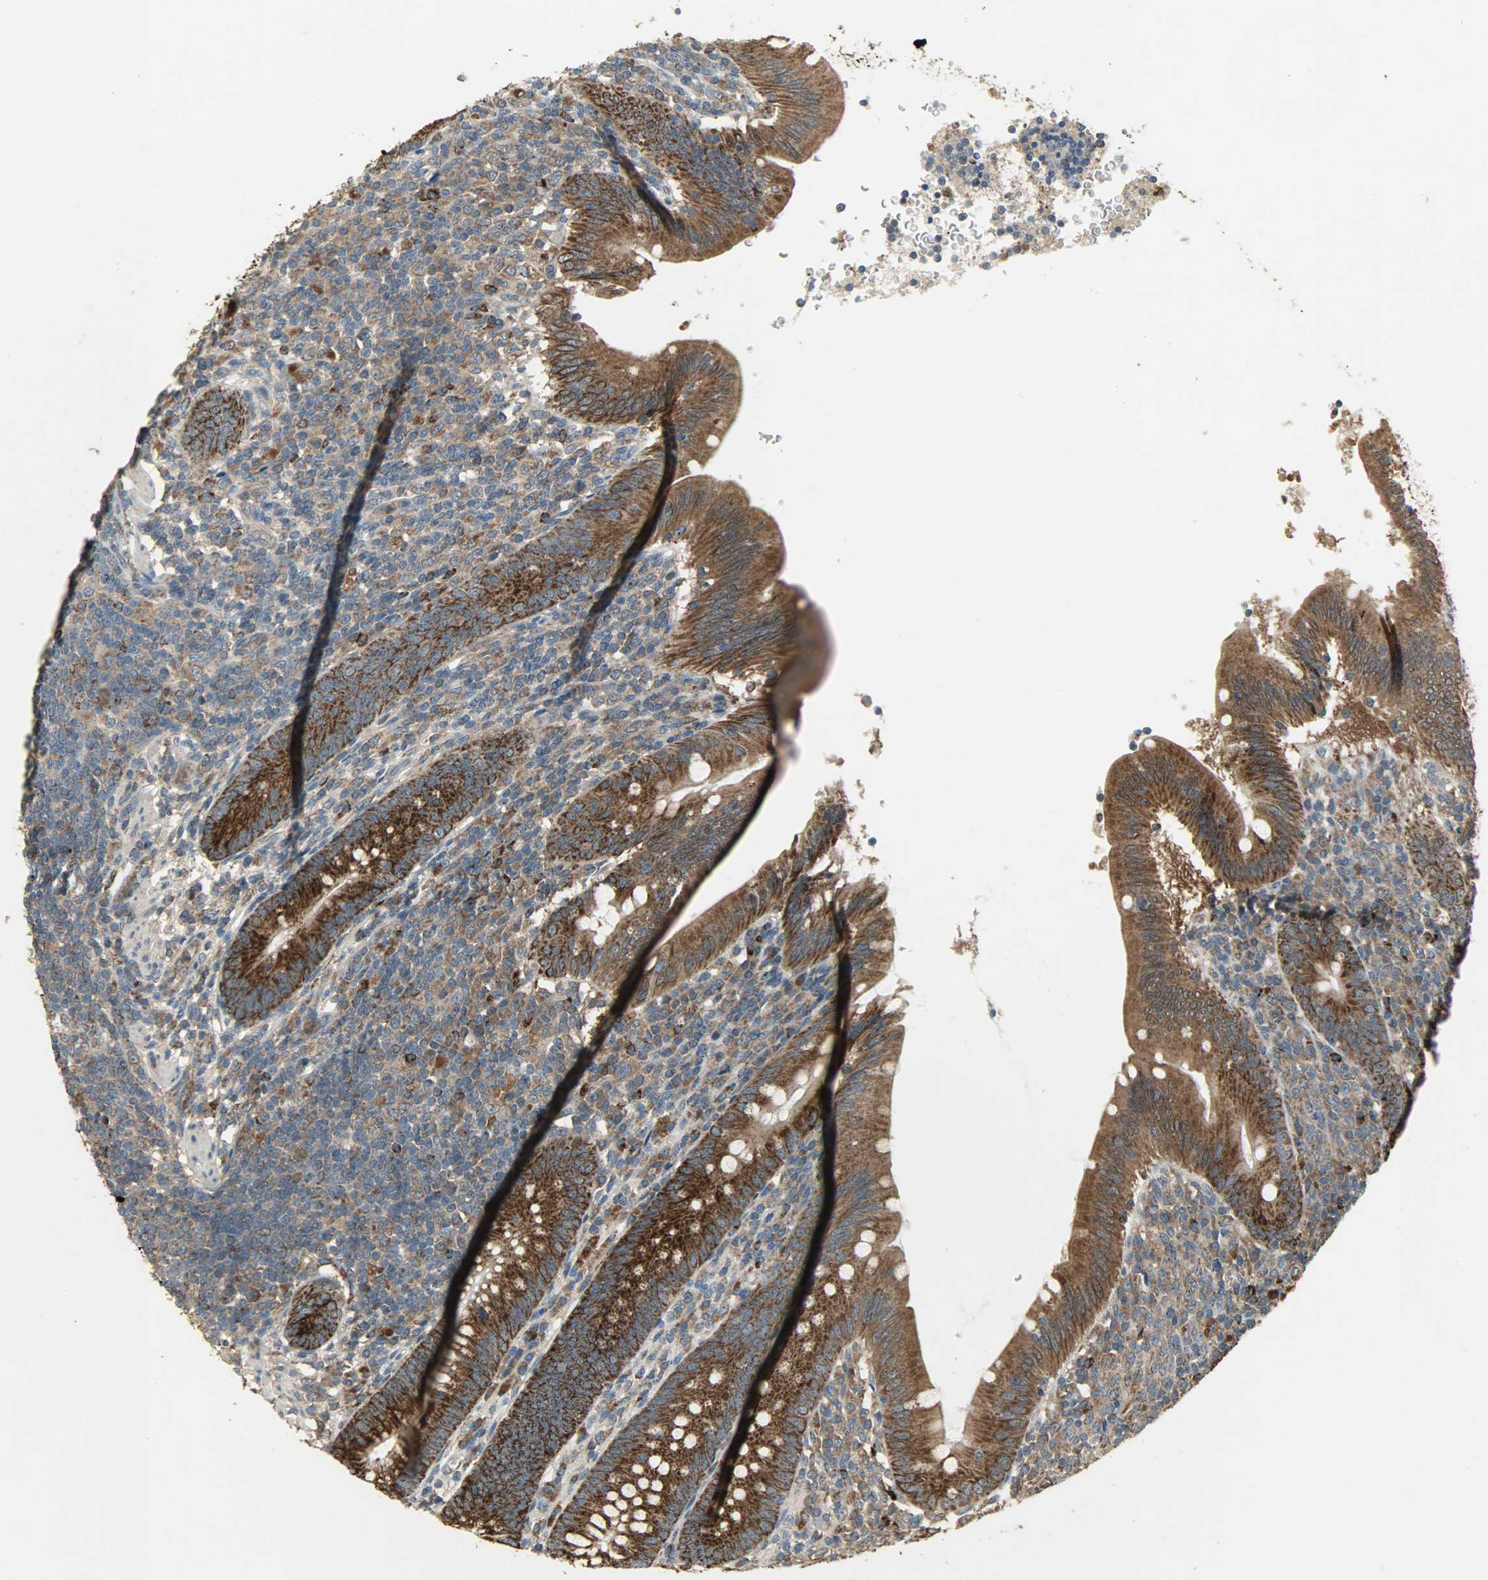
{"staining": {"intensity": "strong", "quantity": ">75%", "location": "cytoplasmic/membranous"}, "tissue": "appendix", "cell_type": "Glandular cells", "image_type": "normal", "snomed": [{"axis": "morphology", "description": "Normal tissue, NOS"}, {"axis": "morphology", "description": "Inflammation, NOS"}, {"axis": "topography", "description": "Appendix"}], "caption": "Protein staining exhibits strong cytoplasmic/membranous expression in about >75% of glandular cells in benign appendix.", "gene": "AMT", "patient": {"sex": "male", "age": 46}}